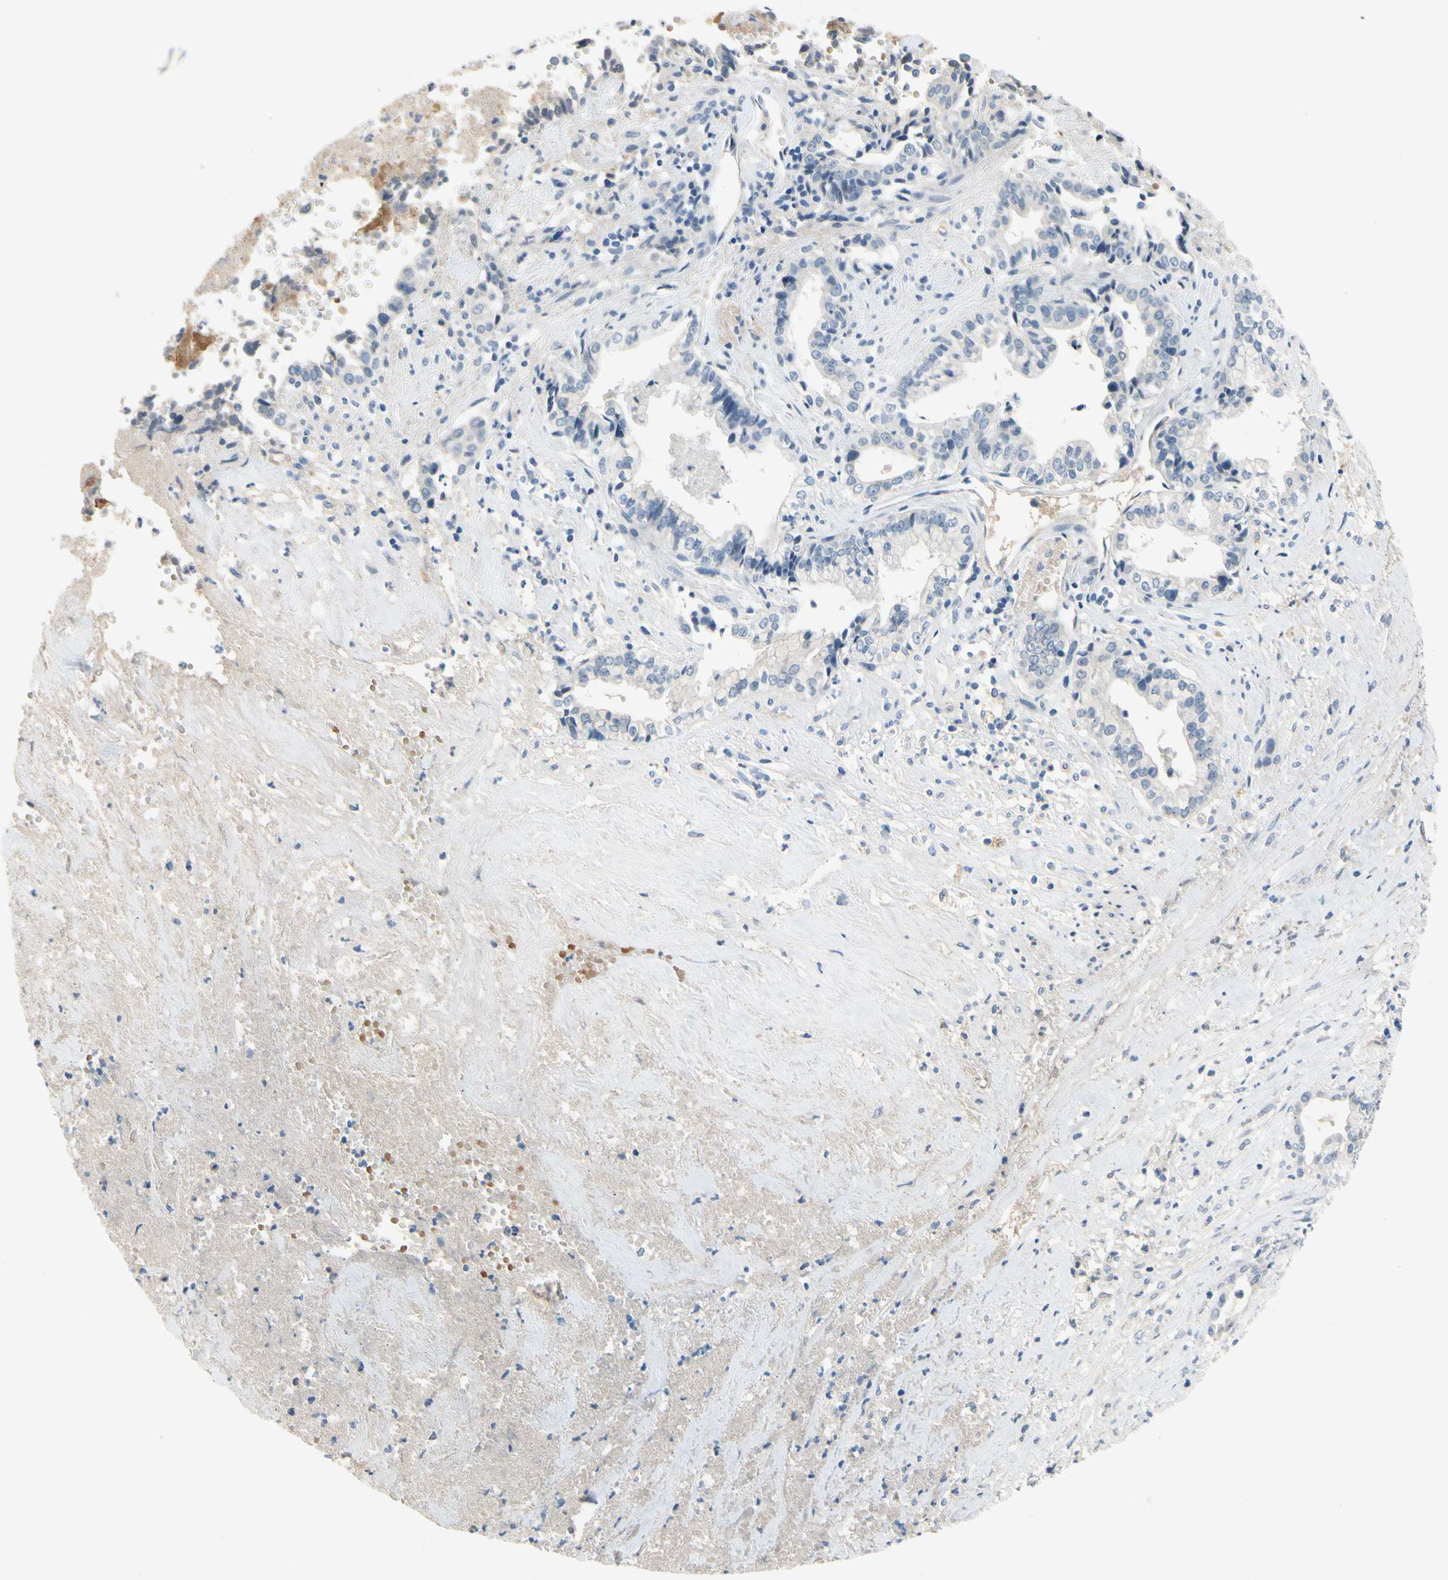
{"staining": {"intensity": "negative", "quantity": "none", "location": "none"}, "tissue": "liver cancer", "cell_type": "Tumor cells", "image_type": "cancer", "snomed": [{"axis": "morphology", "description": "Cholangiocarcinoma"}, {"axis": "topography", "description": "Liver"}], "caption": "IHC image of neoplastic tissue: cholangiocarcinoma (liver) stained with DAB (3,3'-diaminobenzidine) reveals no significant protein expression in tumor cells.", "gene": "CNDP1", "patient": {"sex": "female", "age": 61}}